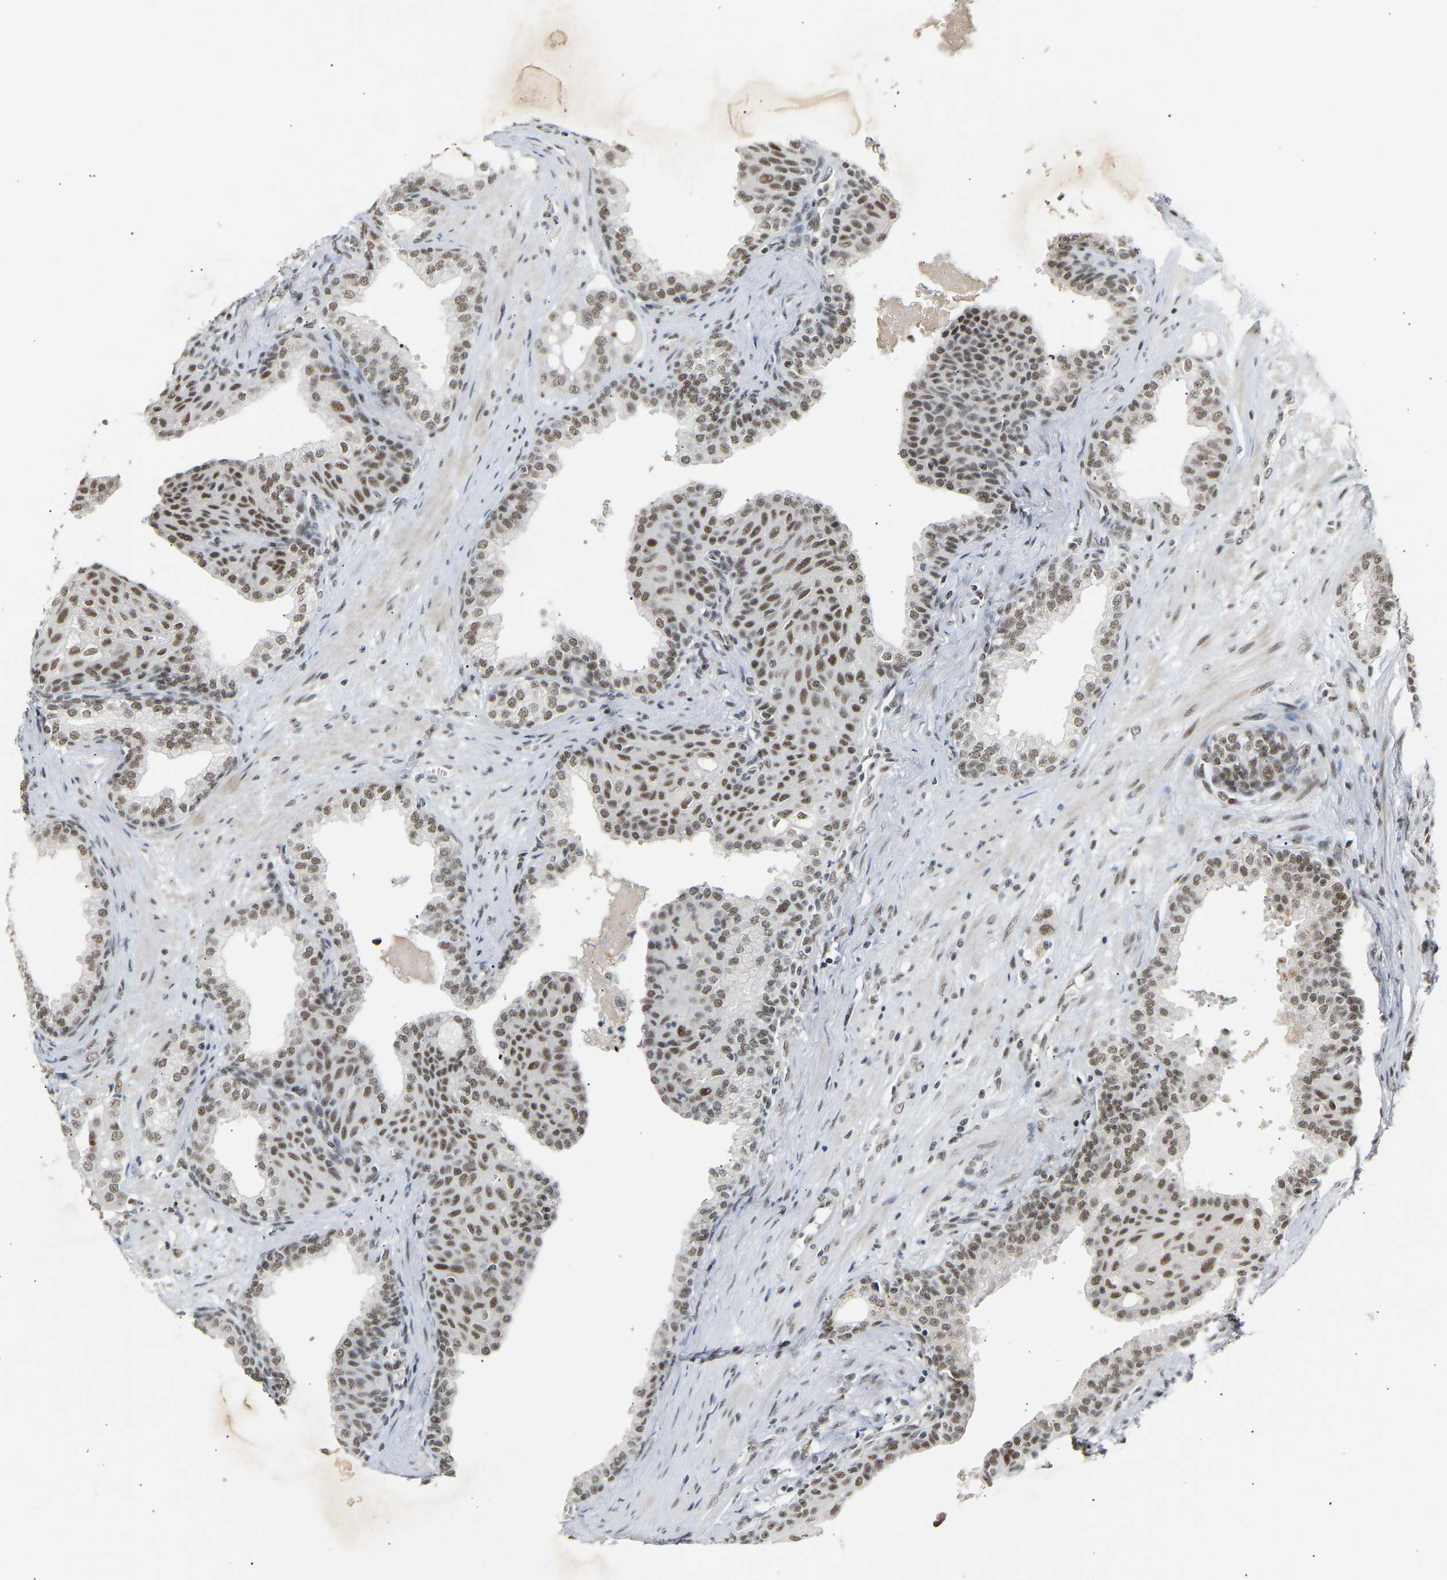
{"staining": {"intensity": "moderate", "quantity": ">75%", "location": "nuclear"}, "tissue": "prostate cancer", "cell_type": "Tumor cells", "image_type": "cancer", "snomed": [{"axis": "morphology", "description": "Adenocarcinoma, High grade"}, {"axis": "topography", "description": "Prostate"}], "caption": "Human high-grade adenocarcinoma (prostate) stained for a protein (brown) shows moderate nuclear positive positivity in approximately >75% of tumor cells.", "gene": "NELFB", "patient": {"sex": "male", "age": 52}}